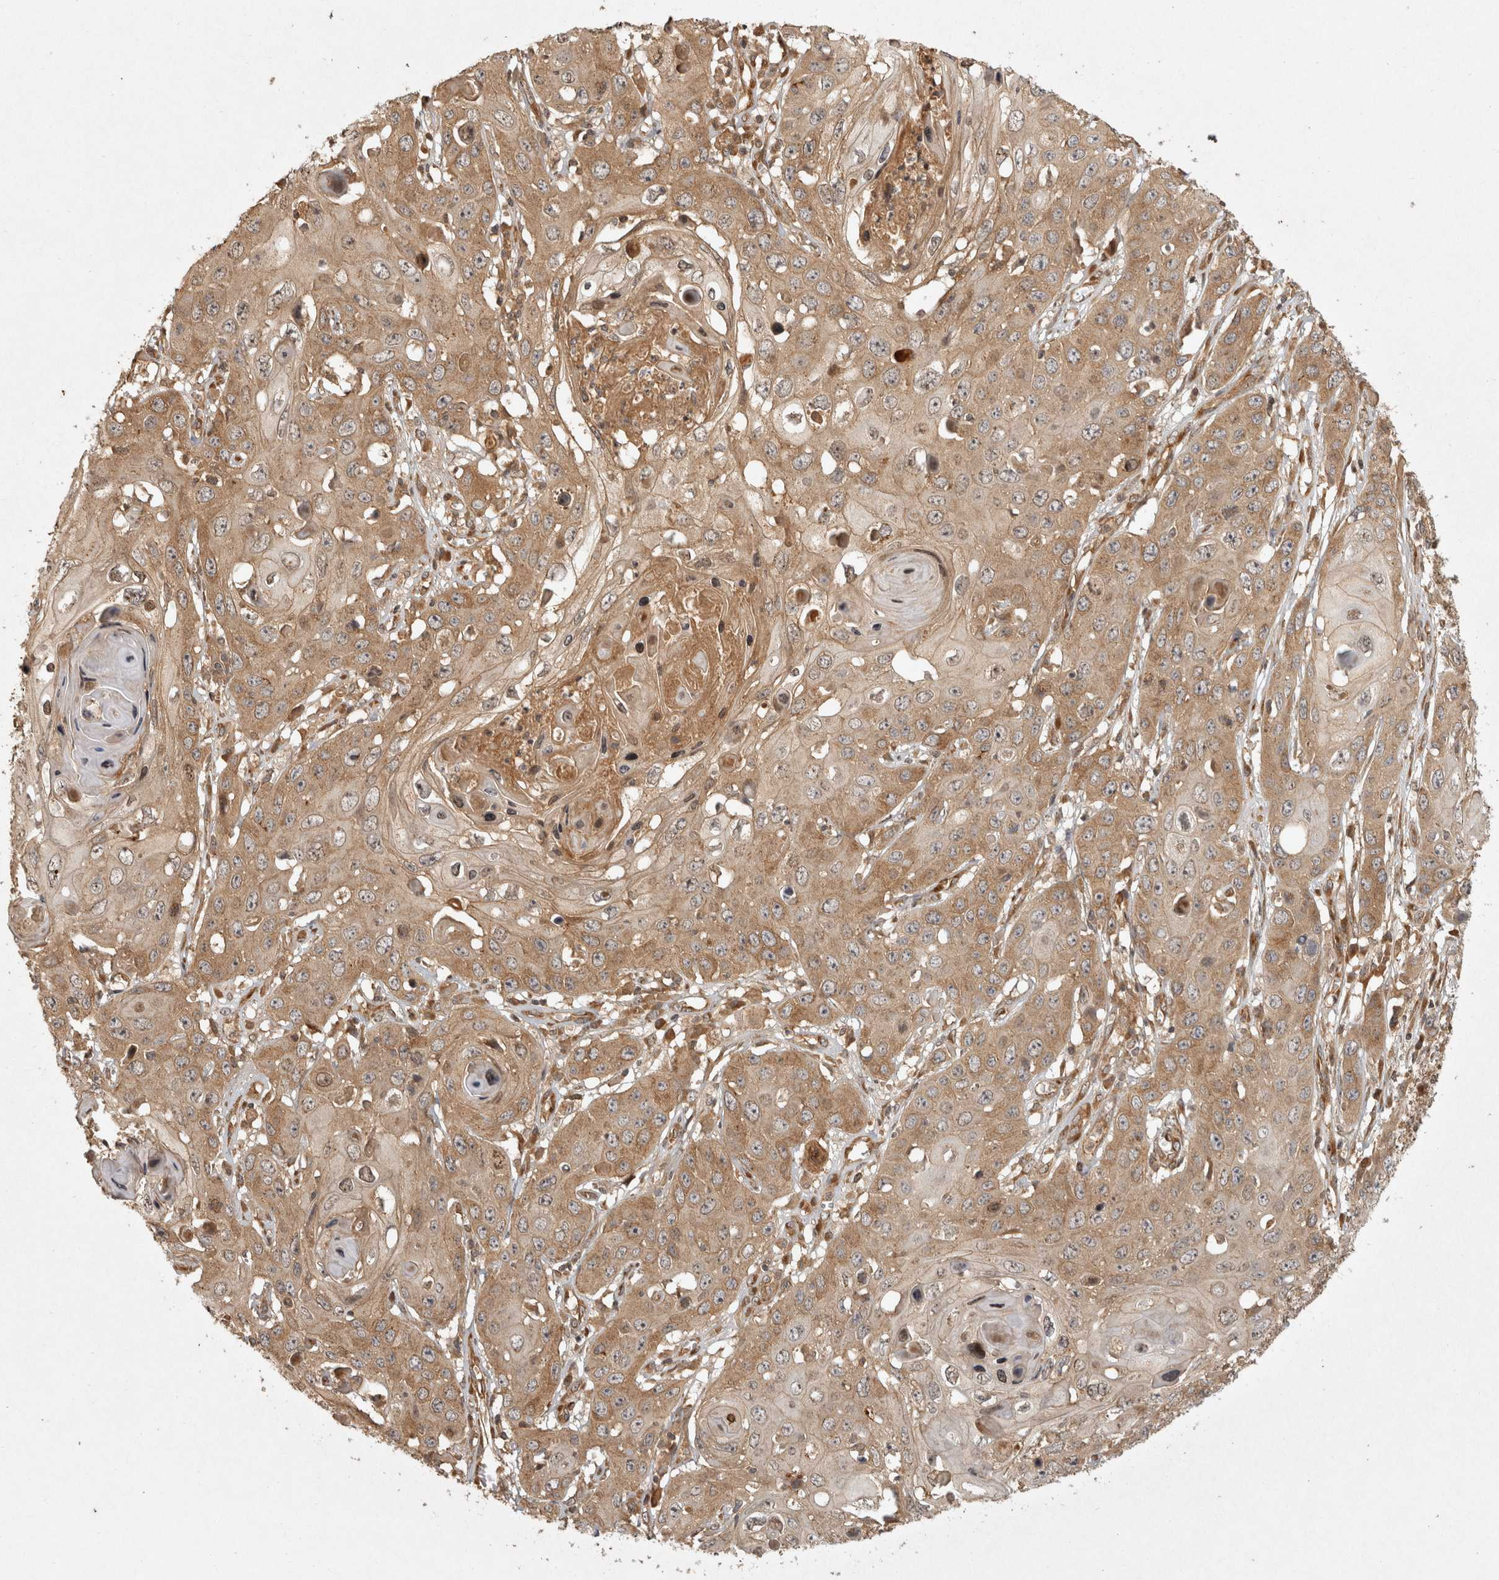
{"staining": {"intensity": "moderate", "quantity": ">75%", "location": "cytoplasmic/membranous"}, "tissue": "skin cancer", "cell_type": "Tumor cells", "image_type": "cancer", "snomed": [{"axis": "morphology", "description": "Squamous cell carcinoma, NOS"}, {"axis": "topography", "description": "Skin"}], "caption": "This image reveals immunohistochemistry (IHC) staining of squamous cell carcinoma (skin), with medium moderate cytoplasmic/membranous positivity in approximately >75% of tumor cells.", "gene": "CAMSAP2", "patient": {"sex": "male", "age": 55}}